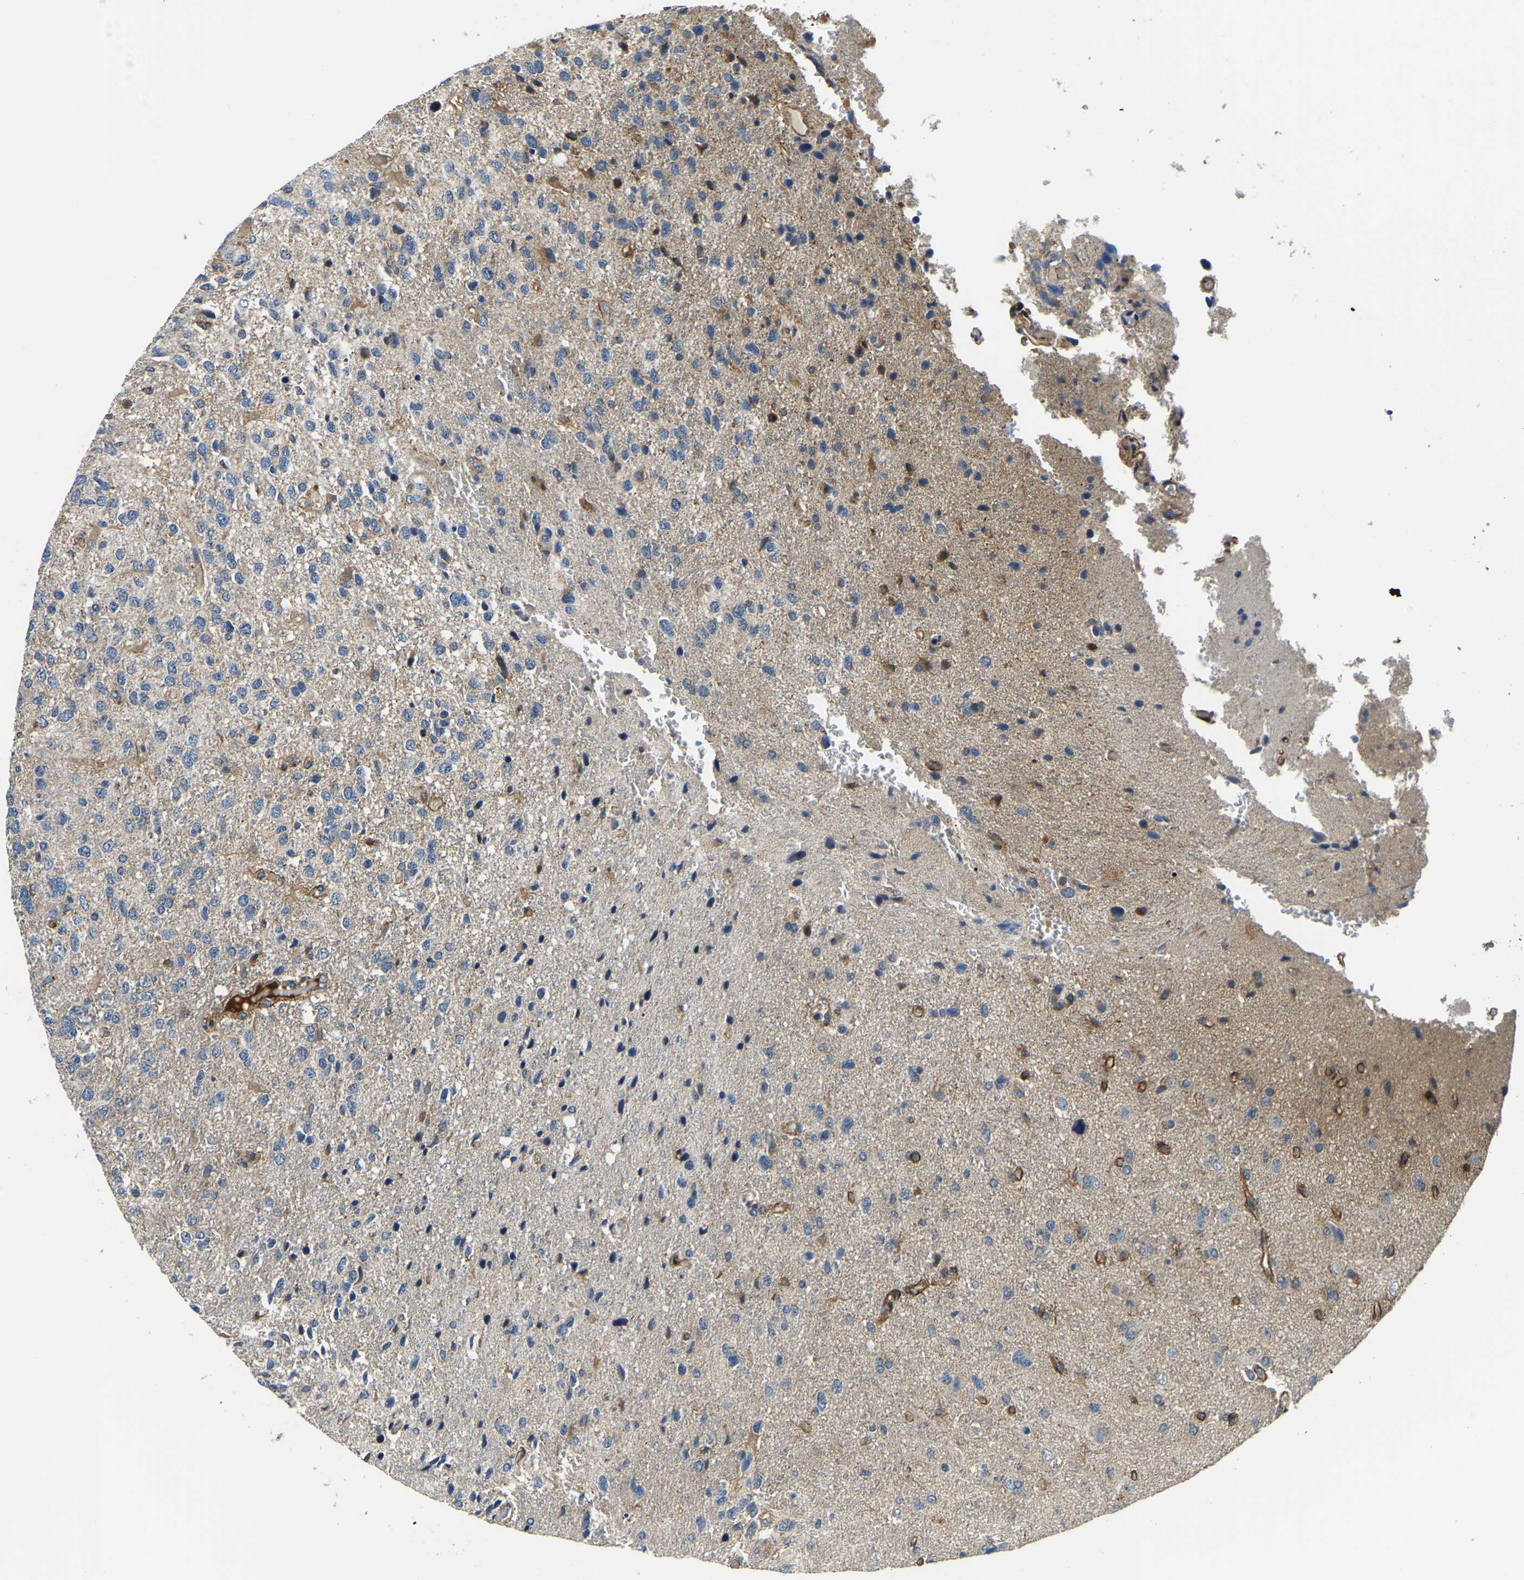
{"staining": {"intensity": "moderate", "quantity": "<25%", "location": "cytoplasmic/membranous"}, "tissue": "glioma", "cell_type": "Tumor cells", "image_type": "cancer", "snomed": [{"axis": "morphology", "description": "Glioma, malignant, High grade"}, {"axis": "topography", "description": "Brain"}], "caption": "This is an image of immunohistochemistry staining of glioma, which shows moderate staining in the cytoplasmic/membranous of tumor cells.", "gene": "RNF39", "patient": {"sex": "female", "age": 58}}